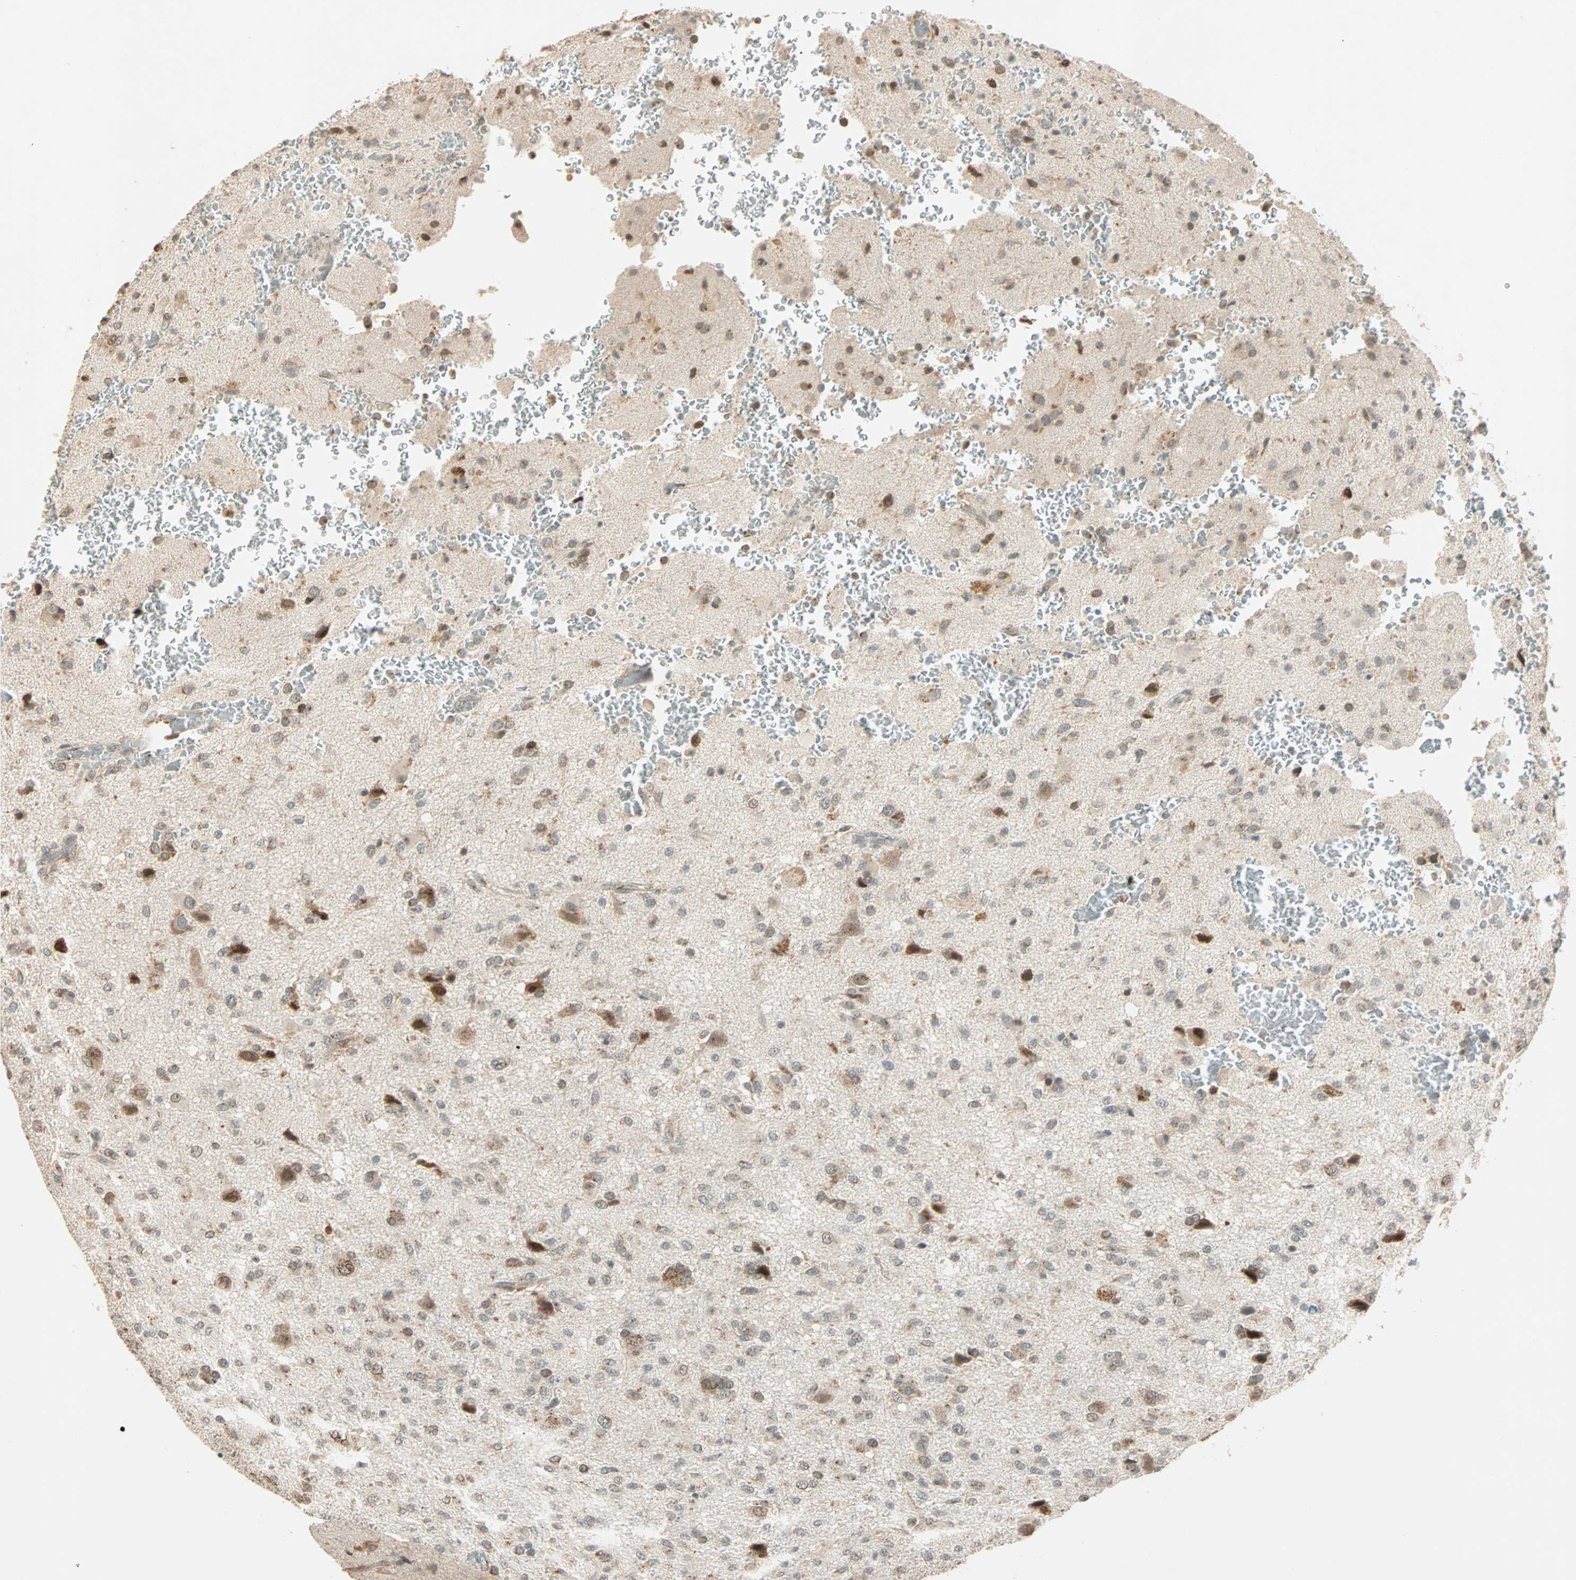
{"staining": {"intensity": "moderate", "quantity": "25%-75%", "location": "cytoplasmic/membranous"}, "tissue": "glioma", "cell_type": "Tumor cells", "image_type": "cancer", "snomed": [{"axis": "morphology", "description": "Glioma, malignant, High grade"}, {"axis": "topography", "description": "Brain"}], "caption": "Moderate cytoplasmic/membranous protein positivity is present in about 25%-75% of tumor cells in glioma.", "gene": "PRDM2", "patient": {"sex": "male", "age": 71}}